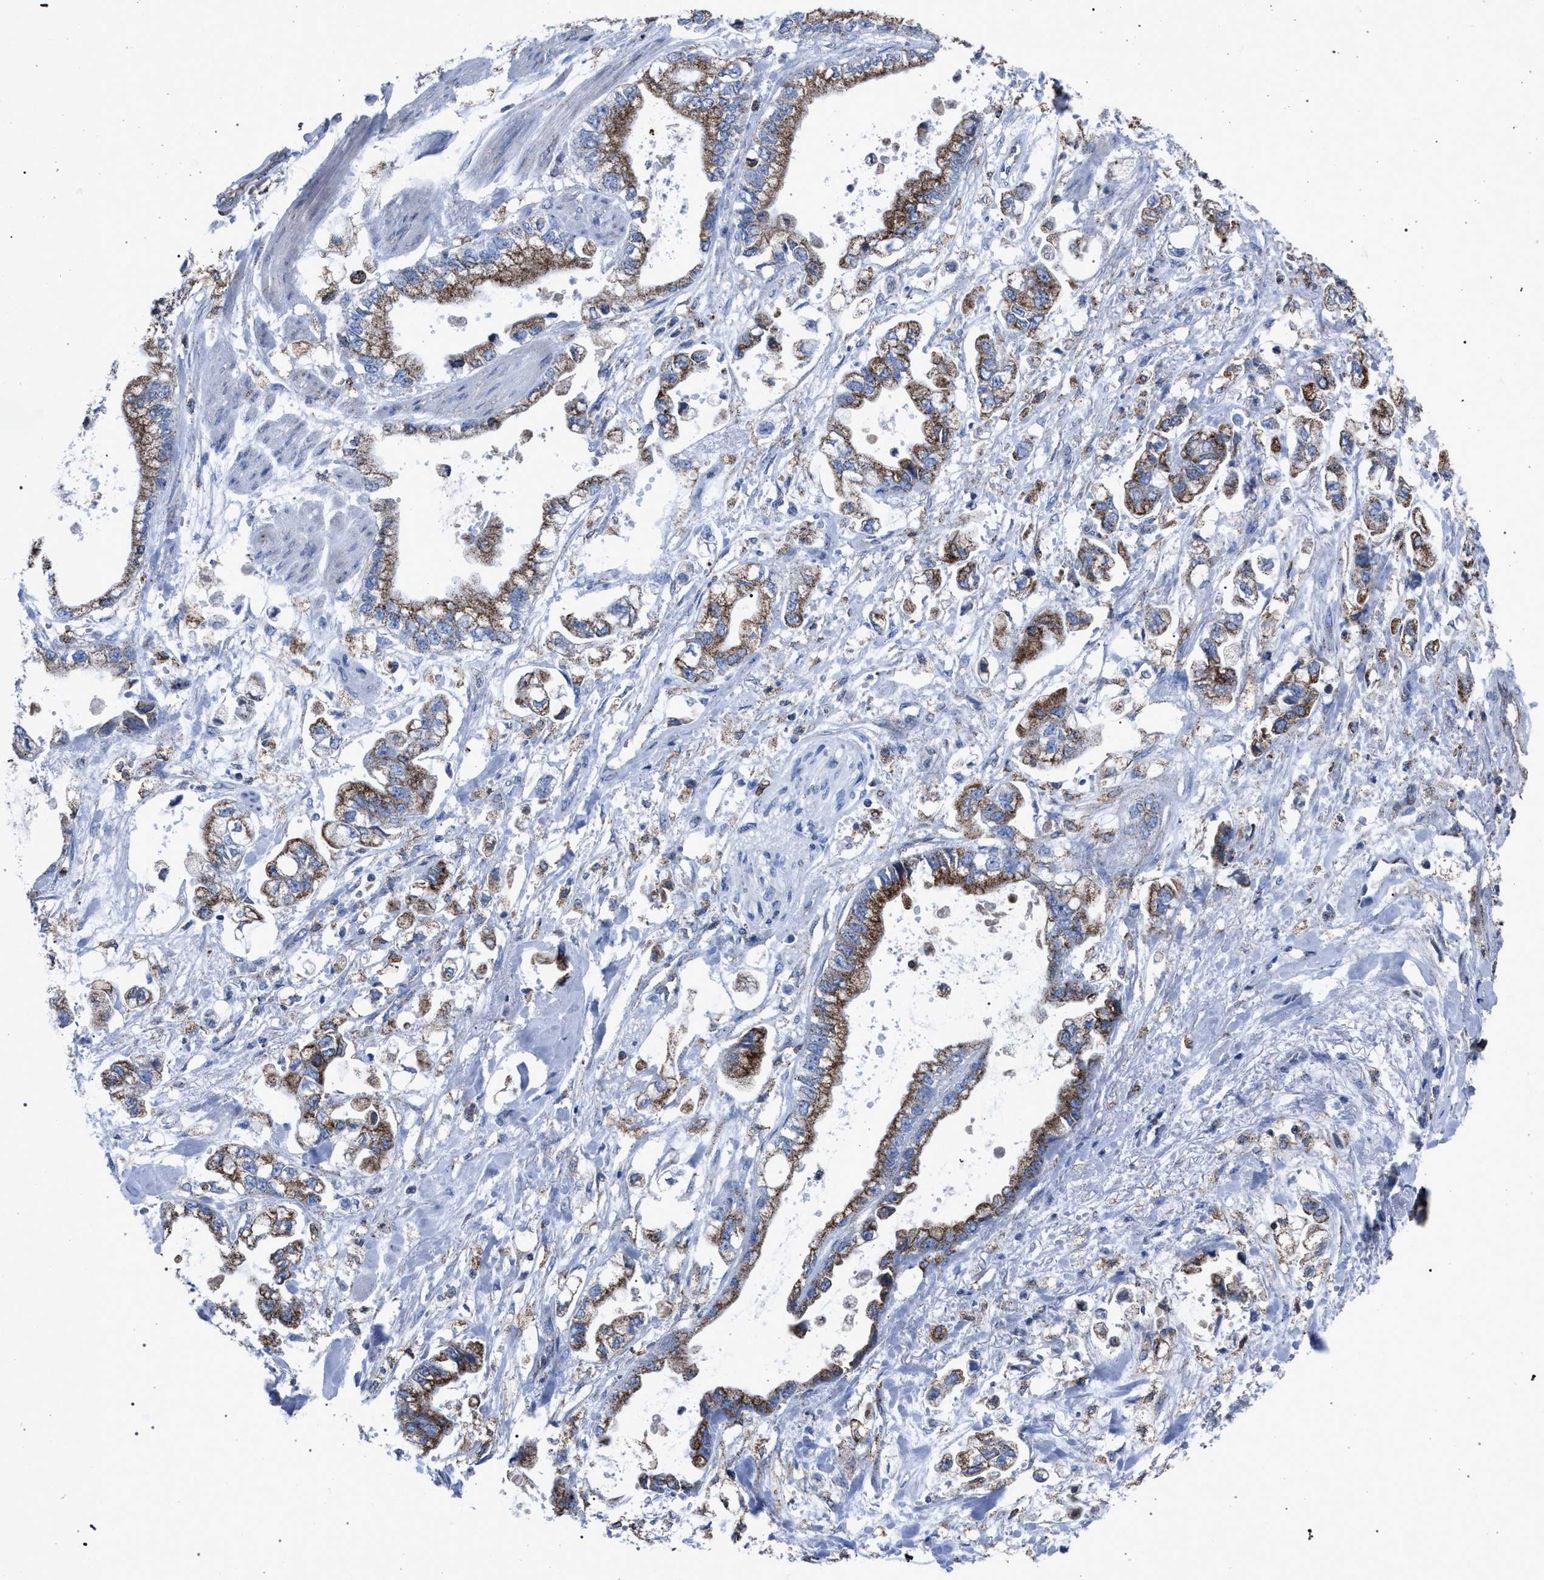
{"staining": {"intensity": "moderate", "quantity": ">75%", "location": "cytoplasmic/membranous"}, "tissue": "stomach cancer", "cell_type": "Tumor cells", "image_type": "cancer", "snomed": [{"axis": "morphology", "description": "Normal tissue, NOS"}, {"axis": "morphology", "description": "Adenocarcinoma, NOS"}, {"axis": "topography", "description": "Stomach"}], "caption": "Tumor cells demonstrate medium levels of moderate cytoplasmic/membranous expression in approximately >75% of cells in human stomach cancer. The protein of interest is stained brown, and the nuclei are stained in blue (DAB (3,3'-diaminobenzidine) IHC with brightfield microscopy, high magnification).", "gene": "HSD17B4", "patient": {"sex": "male", "age": 62}}